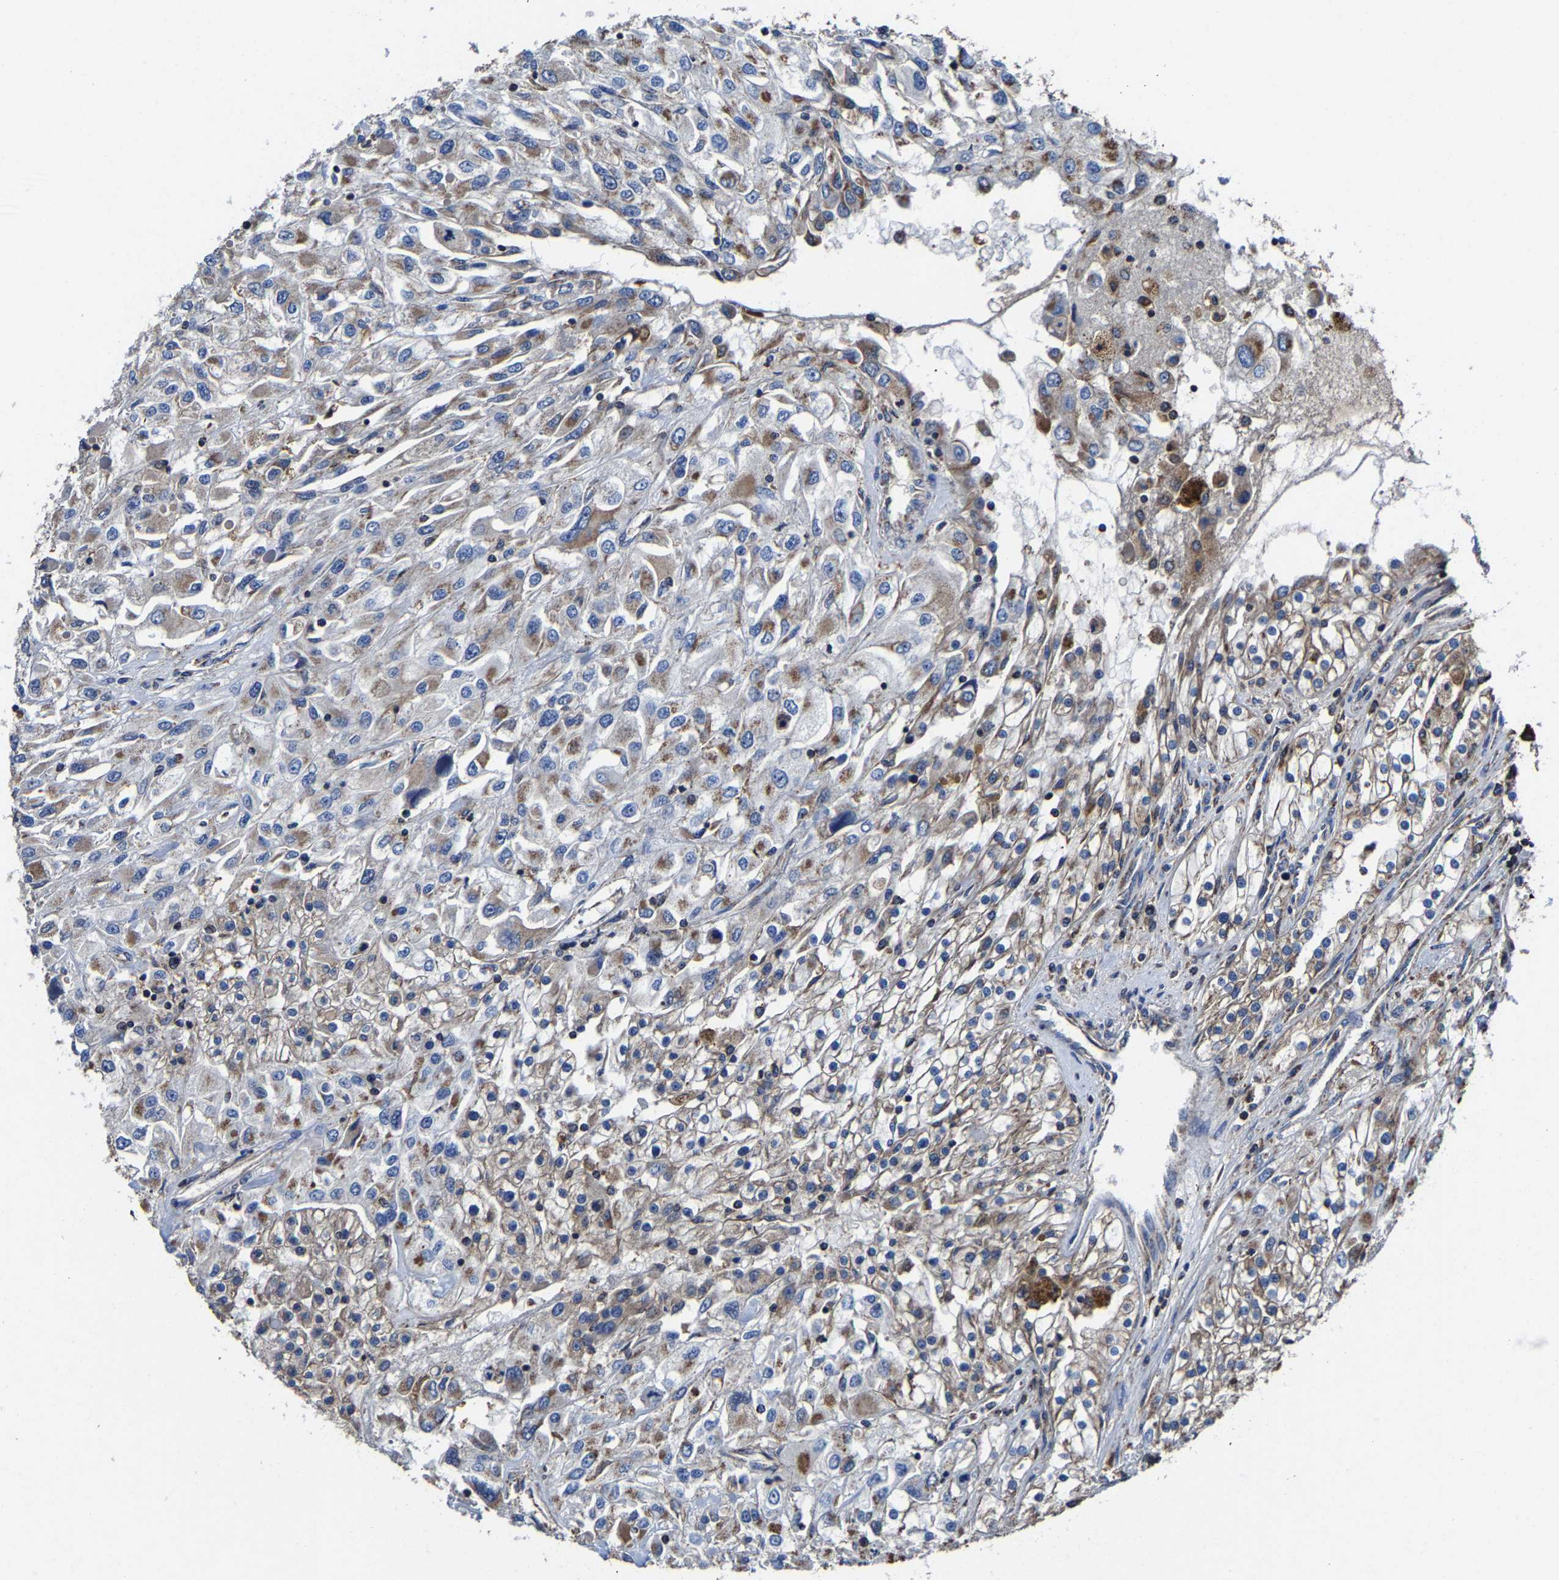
{"staining": {"intensity": "moderate", "quantity": ">75%", "location": "cytoplasmic/membranous"}, "tissue": "renal cancer", "cell_type": "Tumor cells", "image_type": "cancer", "snomed": [{"axis": "morphology", "description": "Adenocarcinoma, NOS"}, {"axis": "topography", "description": "Kidney"}], "caption": "IHC staining of renal adenocarcinoma, which demonstrates medium levels of moderate cytoplasmic/membranous staining in approximately >75% of tumor cells indicating moderate cytoplasmic/membranous protein expression. The staining was performed using DAB (3,3'-diaminobenzidine) (brown) for protein detection and nuclei were counterstained in hematoxylin (blue).", "gene": "ZCCHC7", "patient": {"sex": "female", "age": 52}}